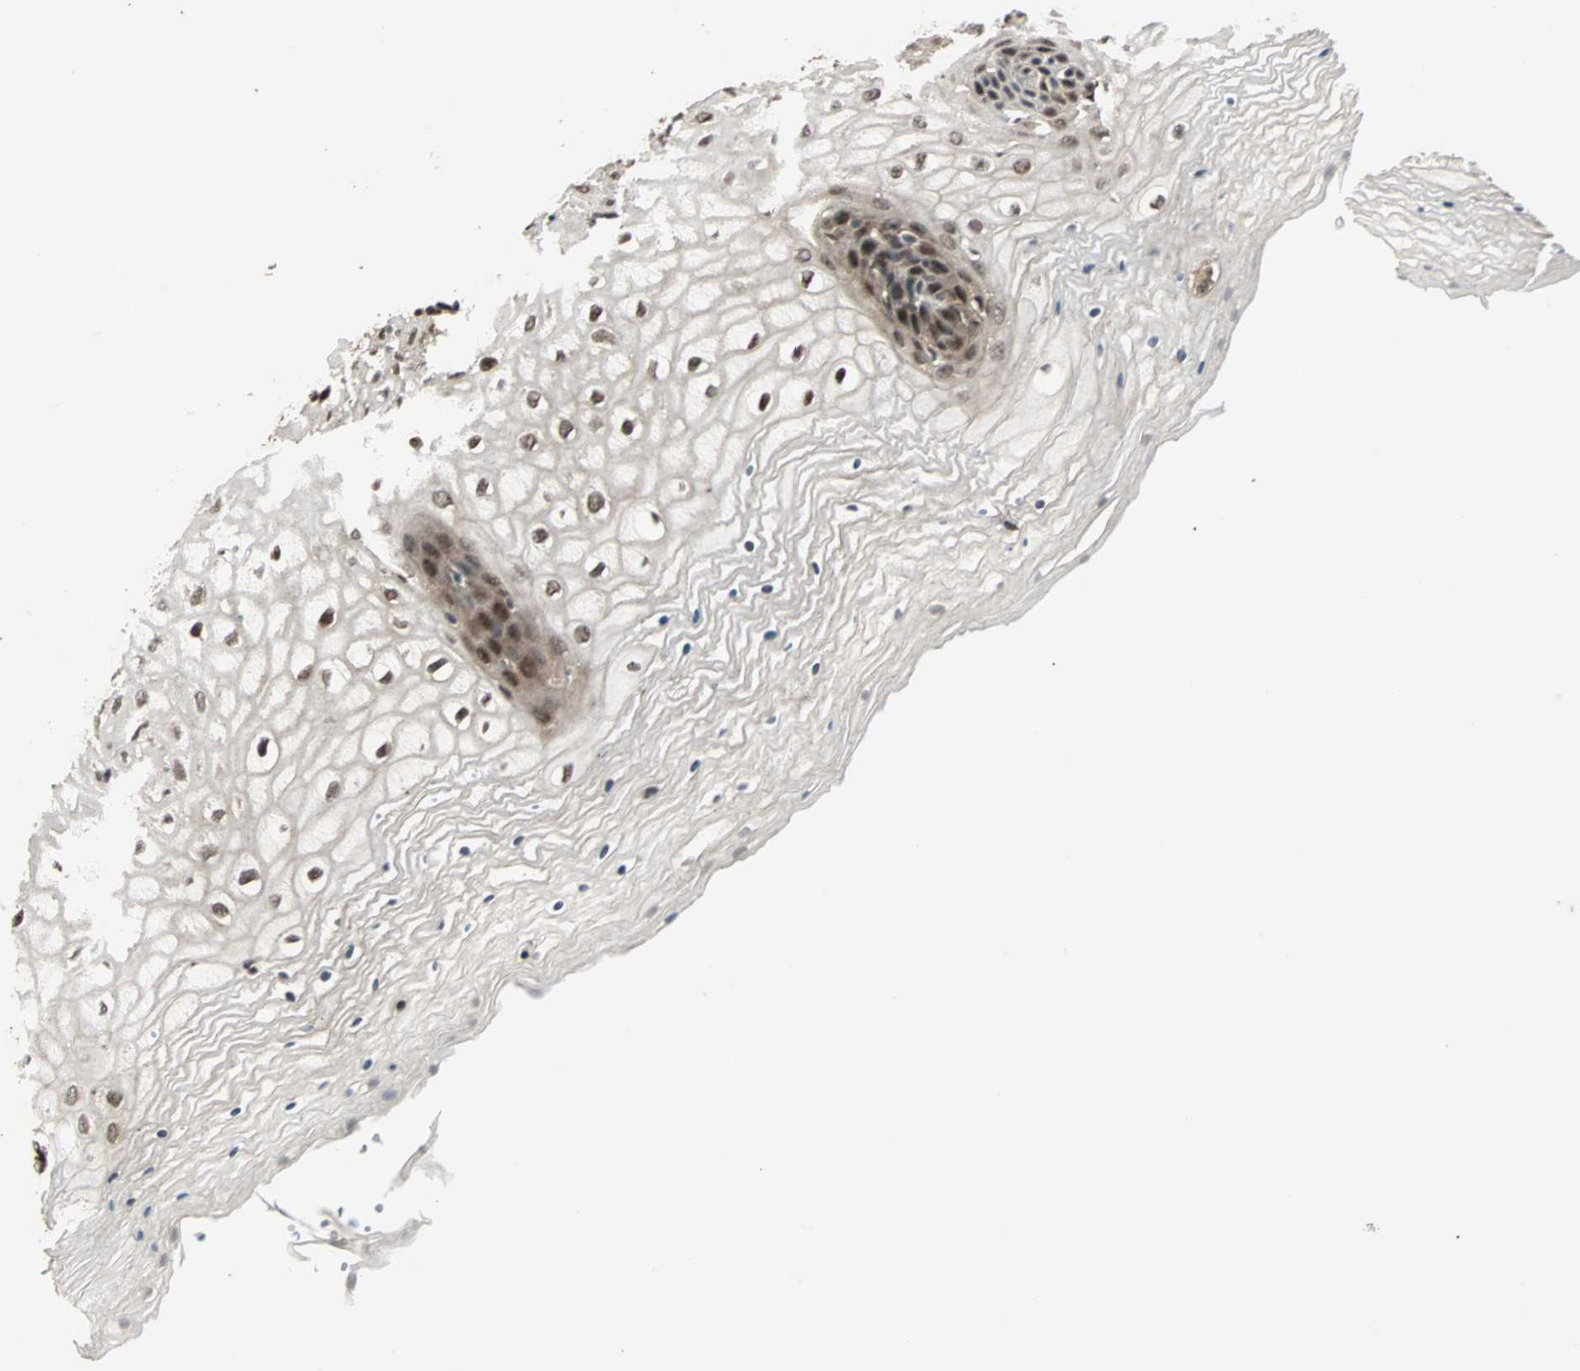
{"staining": {"intensity": "strong", "quantity": ">75%", "location": "nuclear"}, "tissue": "vagina", "cell_type": "Squamous epithelial cells", "image_type": "normal", "snomed": [{"axis": "morphology", "description": "Normal tissue, NOS"}, {"axis": "topography", "description": "Vagina"}], "caption": "A photomicrograph of vagina stained for a protein reveals strong nuclear brown staining in squamous epithelial cells.", "gene": "ZNF44", "patient": {"sex": "female", "age": 34}}